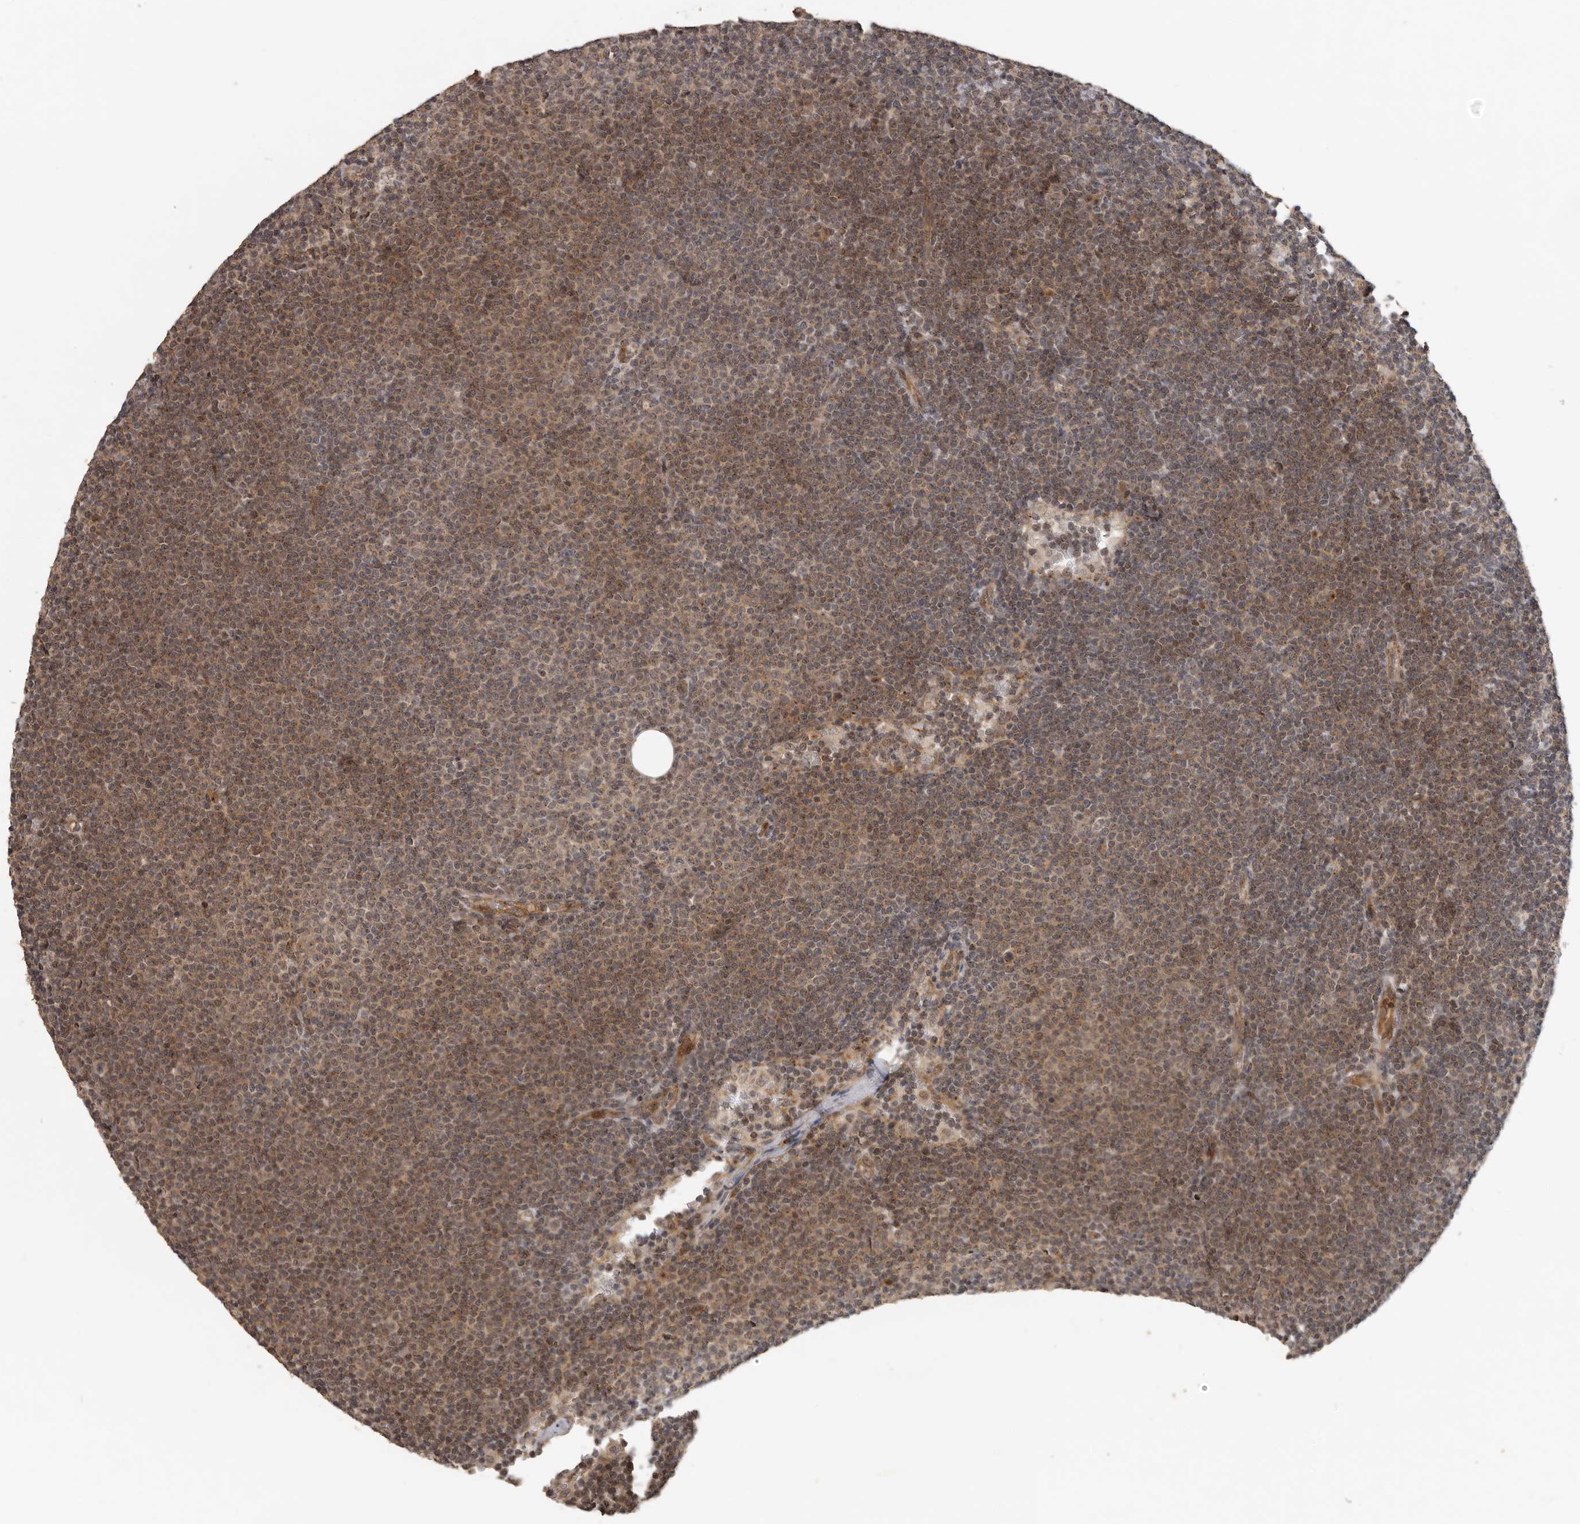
{"staining": {"intensity": "moderate", "quantity": ">75%", "location": "cytoplasmic/membranous,nuclear"}, "tissue": "lymphoma", "cell_type": "Tumor cells", "image_type": "cancer", "snomed": [{"axis": "morphology", "description": "Malignant lymphoma, non-Hodgkin's type, Low grade"}, {"axis": "topography", "description": "Lymph node"}], "caption": "A brown stain shows moderate cytoplasmic/membranous and nuclear staining of a protein in human low-grade malignant lymphoma, non-Hodgkin's type tumor cells. The staining was performed using DAB (3,3'-diaminobenzidine), with brown indicating positive protein expression. Nuclei are stained blue with hematoxylin.", "gene": "CEP350", "patient": {"sex": "female", "age": 53}}